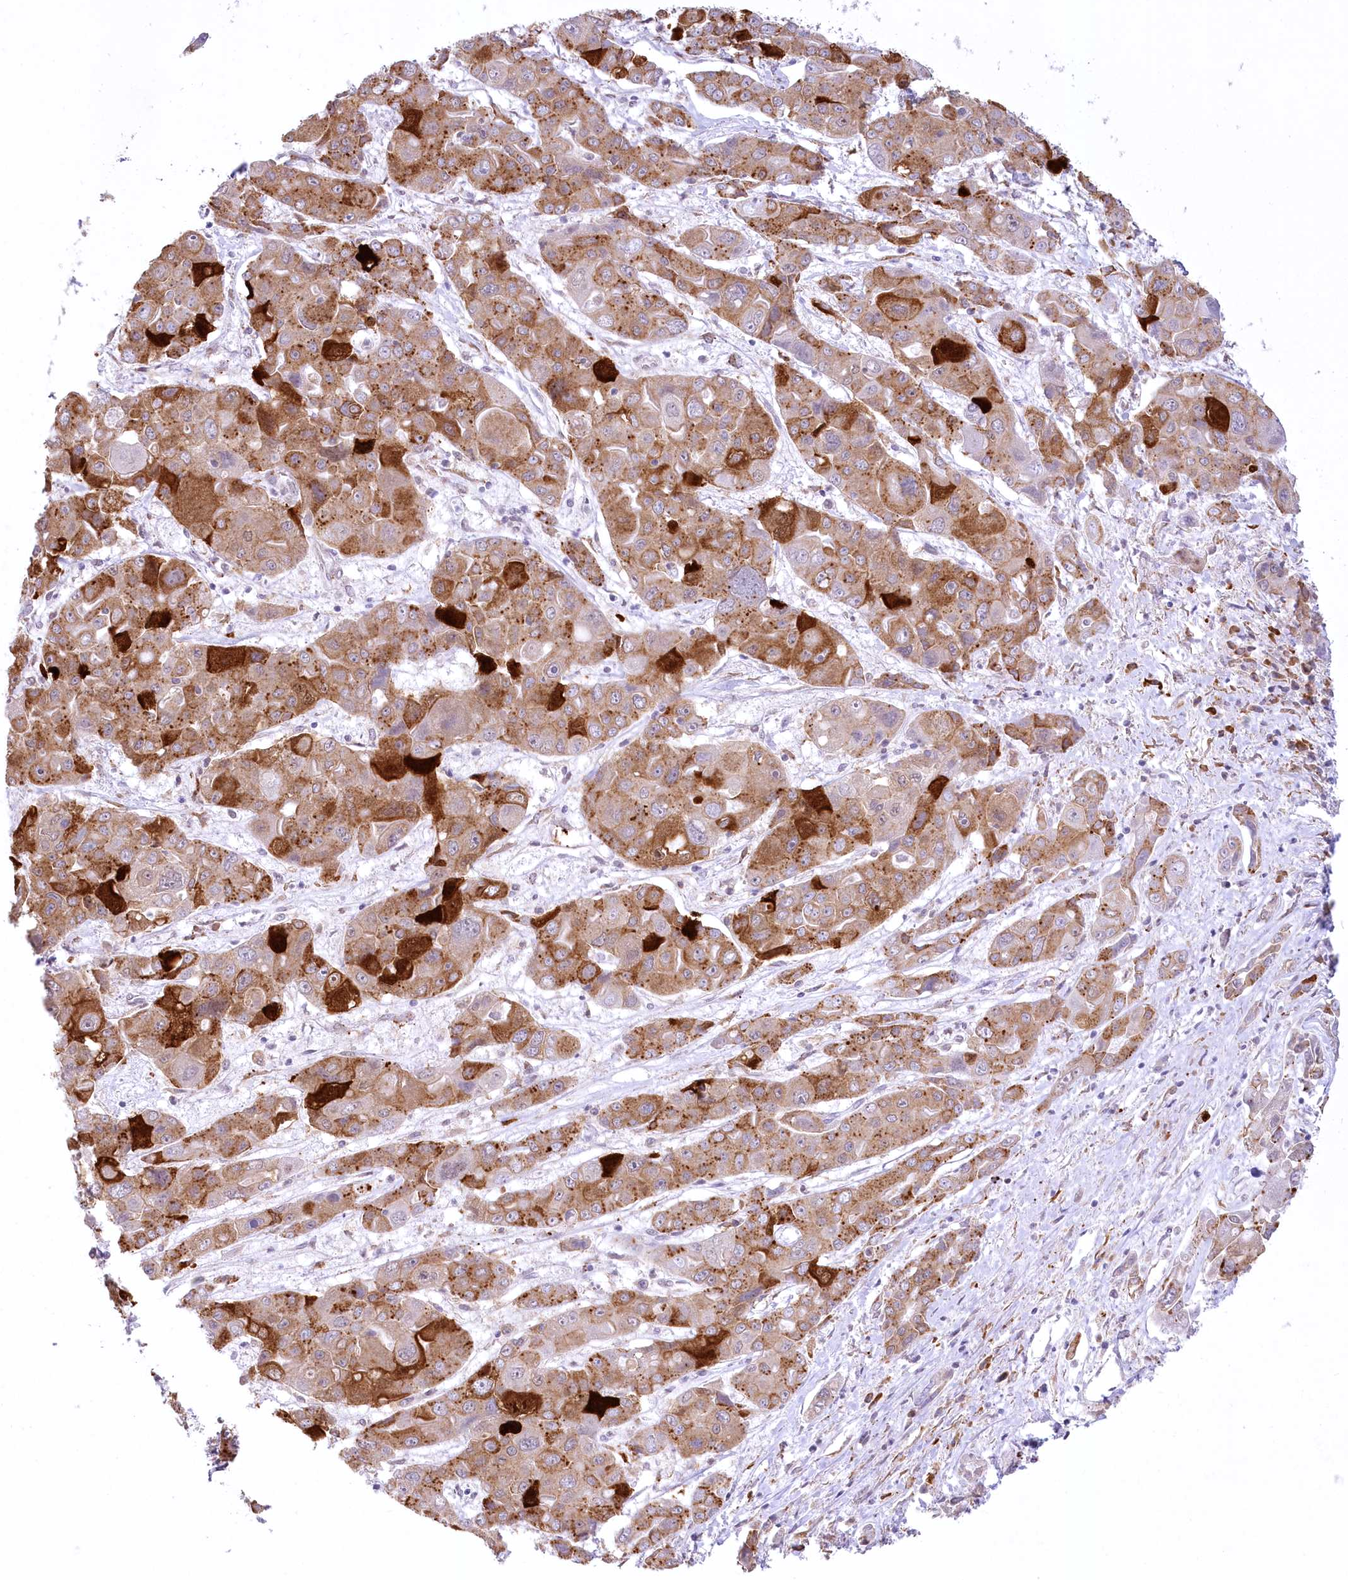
{"staining": {"intensity": "moderate", "quantity": ">75%", "location": "cytoplasmic/membranous"}, "tissue": "liver cancer", "cell_type": "Tumor cells", "image_type": "cancer", "snomed": [{"axis": "morphology", "description": "Cholangiocarcinoma"}, {"axis": "topography", "description": "Liver"}], "caption": "The photomicrograph demonstrates a brown stain indicating the presence of a protein in the cytoplasmic/membranous of tumor cells in cholangiocarcinoma (liver).", "gene": "NCKAP5", "patient": {"sex": "male", "age": 67}}